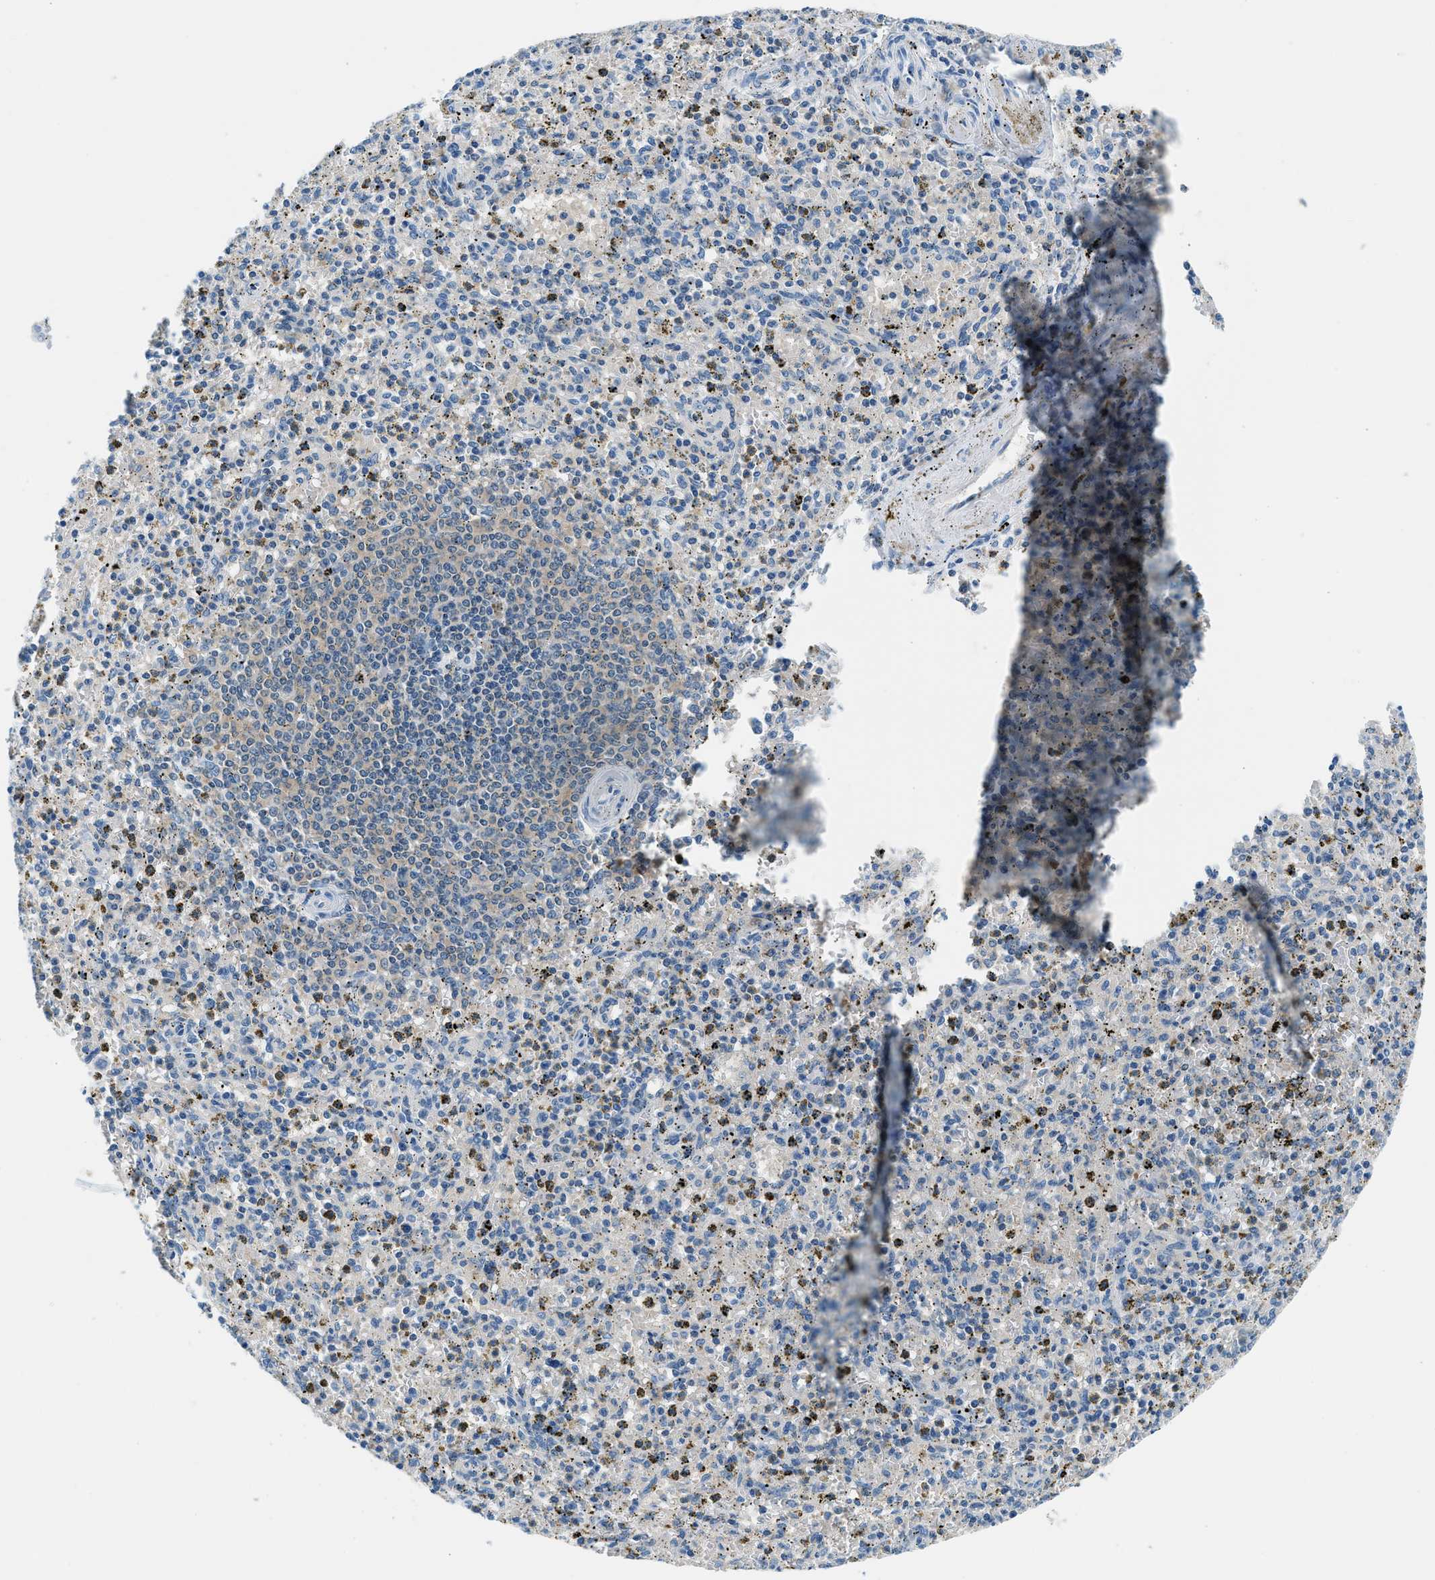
{"staining": {"intensity": "negative", "quantity": "none", "location": "none"}, "tissue": "spleen", "cell_type": "Cells in red pulp", "image_type": "normal", "snomed": [{"axis": "morphology", "description": "Normal tissue, NOS"}, {"axis": "topography", "description": "Spleen"}], "caption": "IHC photomicrograph of benign spleen stained for a protein (brown), which exhibits no staining in cells in red pulp. (DAB immunohistochemistry visualized using brightfield microscopy, high magnification).", "gene": "ACP1", "patient": {"sex": "male", "age": 72}}